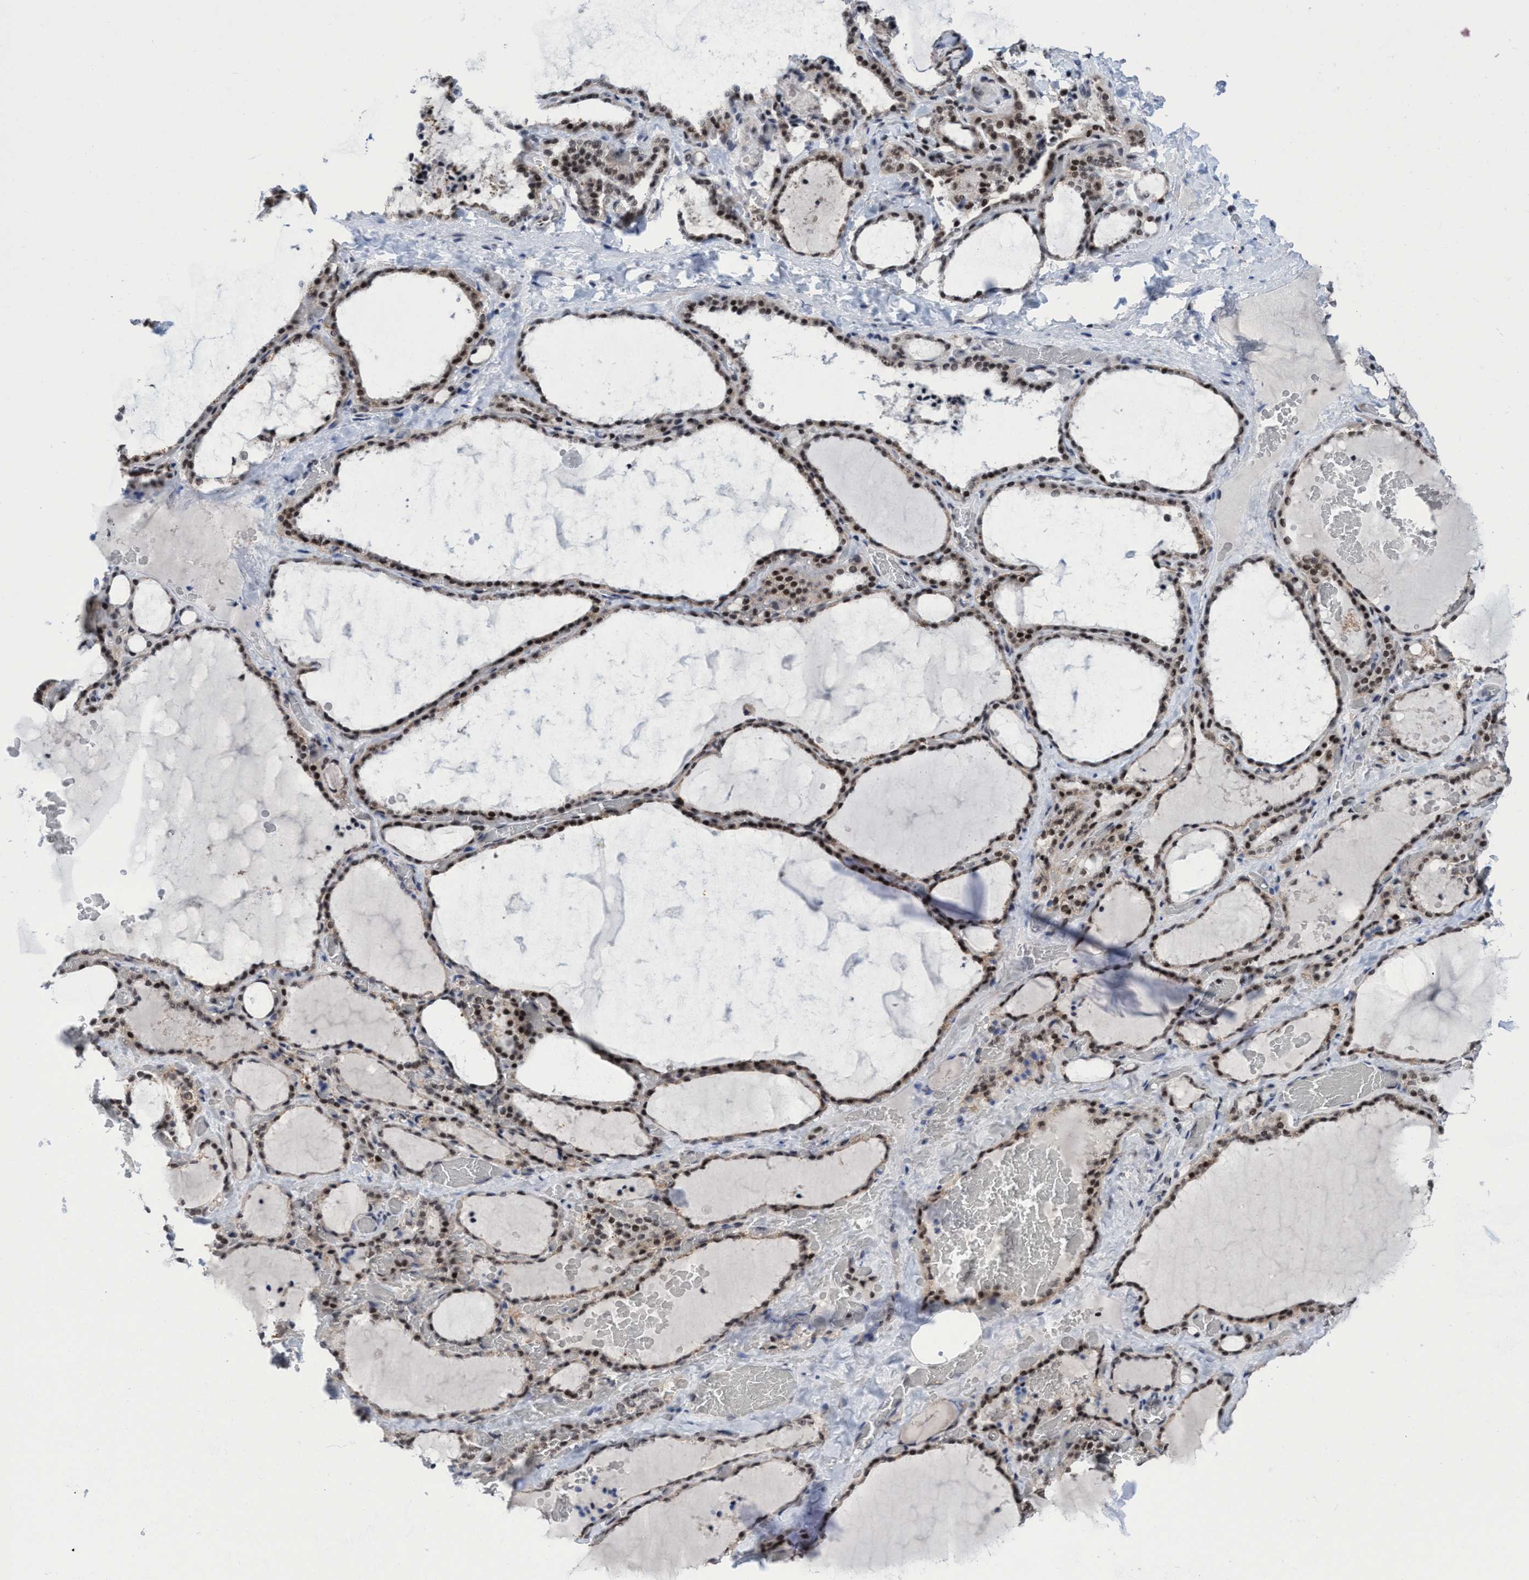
{"staining": {"intensity": "moderate", "quantity": ">75%", "location": "nuclear"}, "tissue": "thyroid gland", "cell_type": "Glandular cells", "image_type": "normal", "snomed": [{"axis": "morphology", "description": "Normal tissue, NOS"}, {"axis": "topography", "description": "Thyroid gland"}], "caption": "Thyroid gland stained with IHC exhibits moderate nuclear positivity in approximately >75% of glandular cells. The staining was performed using DAB to visualize the protein expression in brown, while the nuclei were stained in blue with hematoxylin (Magnification: 20x).", "gene": "C9orf78", "patient": {"sex": "female", "age": 22}}